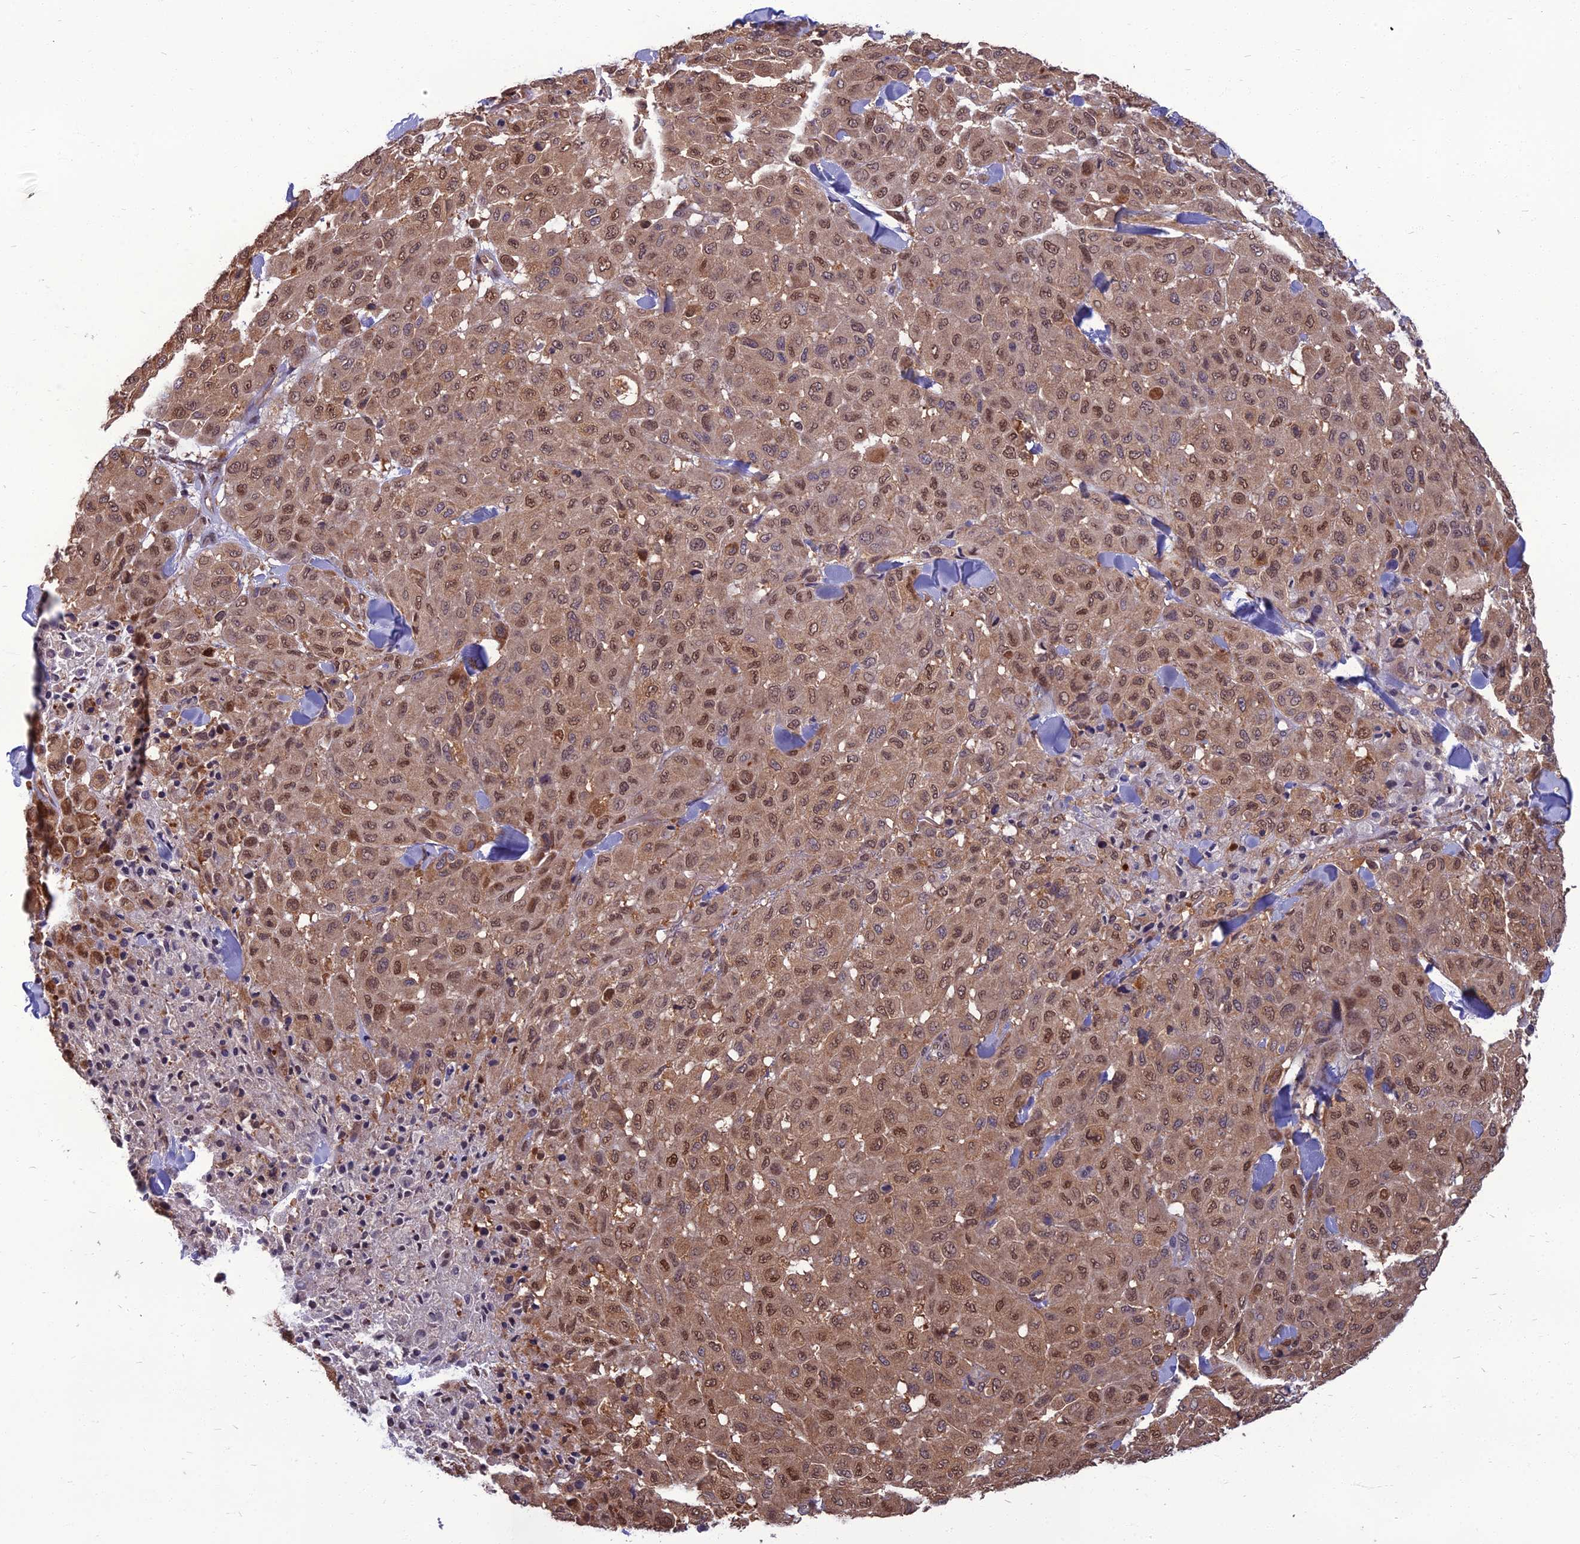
{"staining": {"intensity": "moderate", "quantity": ">75%", "location": "nuclear"}, "tissue": "melanoma", "cell_type": "Tumor cells", "image_type": "cancer", "snomed": [{"axis": "morphology", "description": "Malignant melanoma, Metastatic site"}, {"axis": "topography", "description": "Skin"}], "caption": "Malignant melanoma (metastatic site) stained with a protein marker displays moderate staining in tumor cells.", "gene": "NR4A3", "patient": {"sex": "female", "age": 81}}